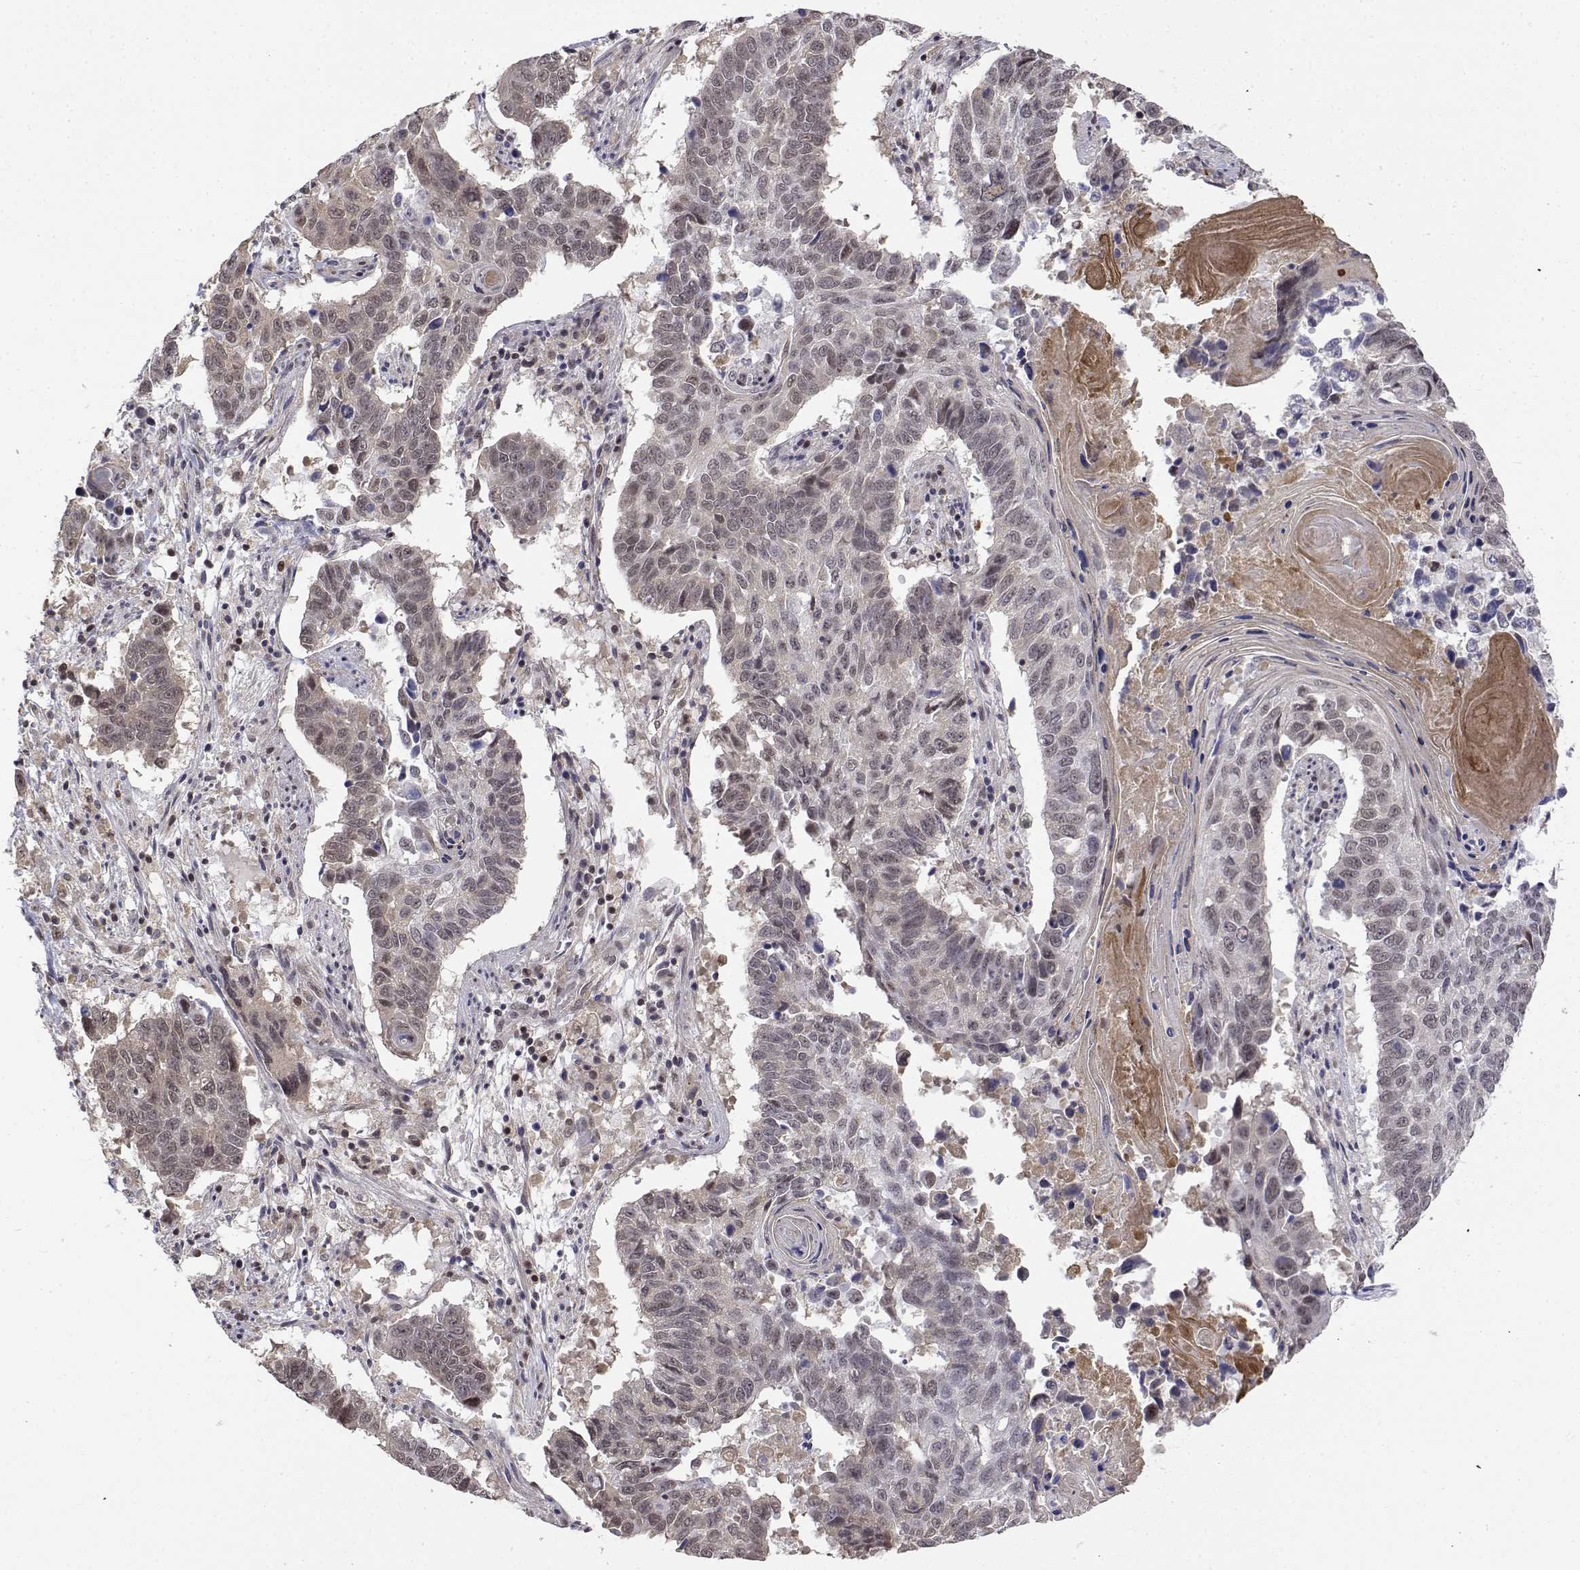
{"staining": {"intensity": "weak", "quantity": "25%-75%", "location": "nuclear"}, "tissue": "lung cancer", "cell_type": "Tumor cells", "image_type": "cancer", "snomed": [{"axis": "morphology", "description": "Squamous cell carcinoma, NOS"}, {"axis": "topography", "description": "Lung"}], "caption": "Tumor cells show low levels of weak nuclear staining in approximately 25%-75% of cells in human lung cancer (squamous cell carcinoma).", "gene": "ITGA7", "patient": {"sex": "male", "age": 73}}